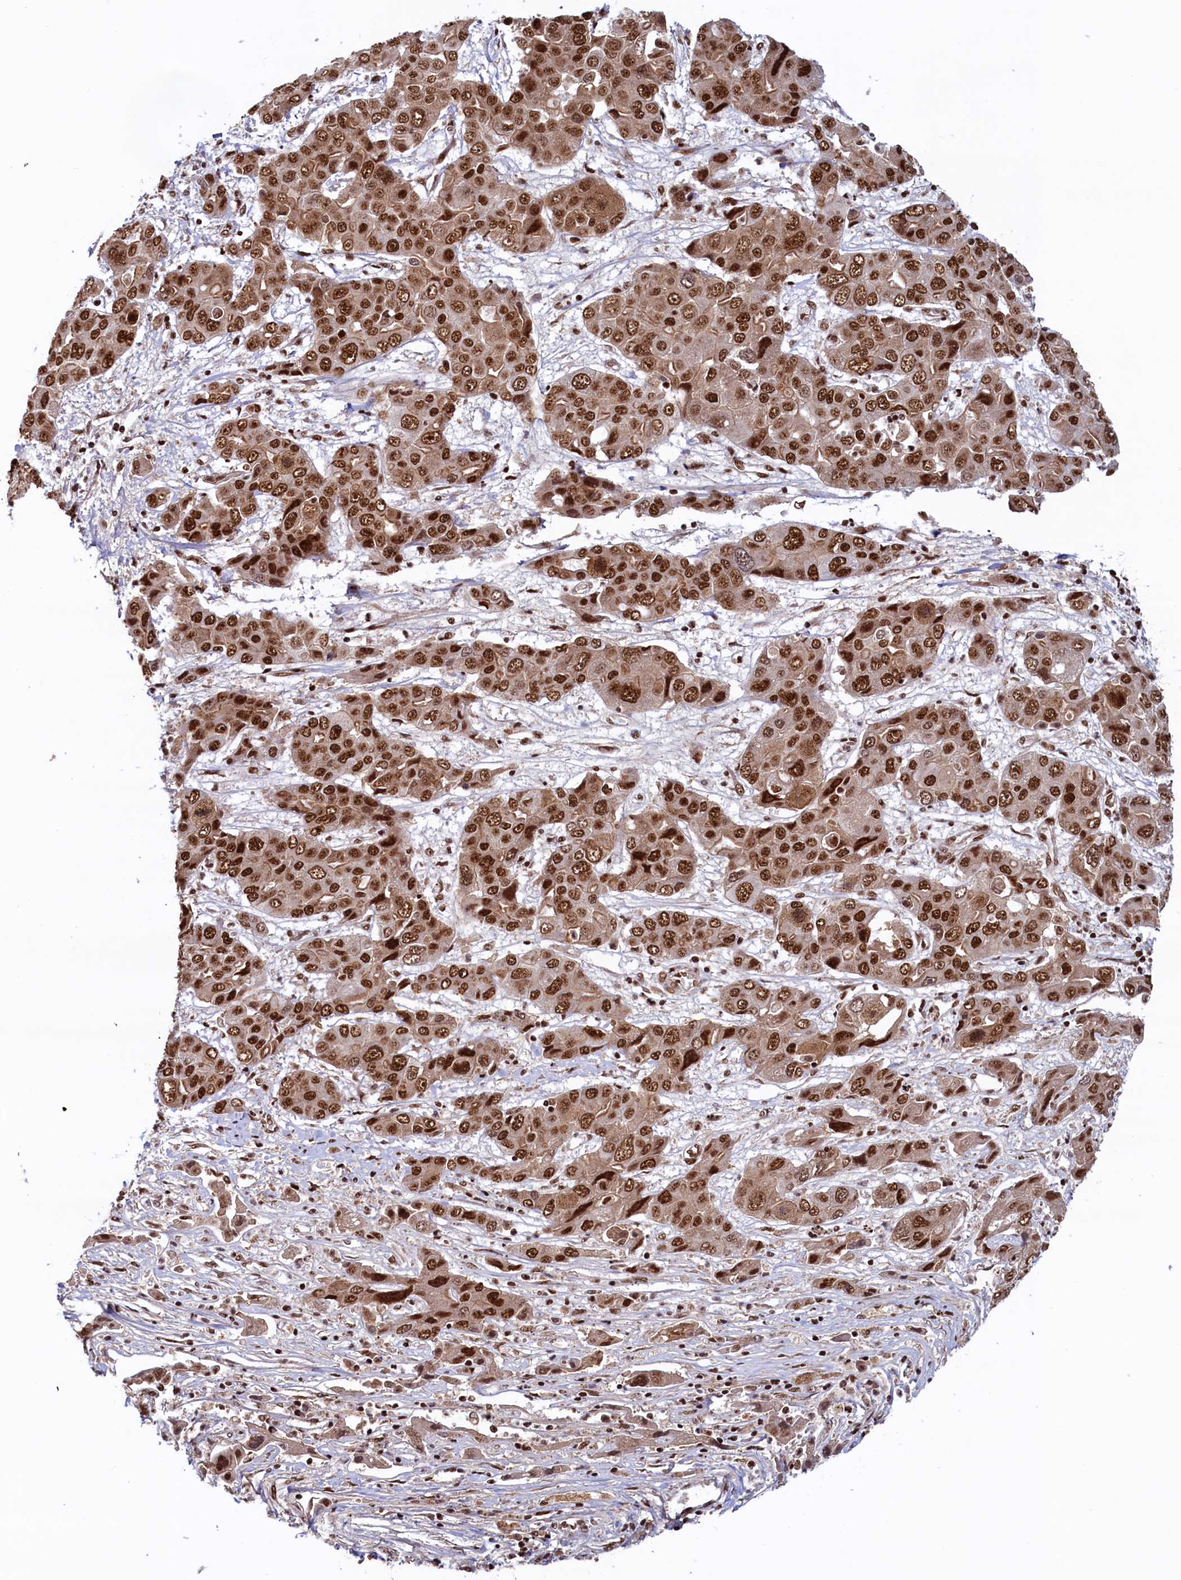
{"staining": {"intensity": "strong", "quantity": ">75%", "location": "cytoplasmic/membranous,nuclear"}, "tissue": "liver cancer", "cell_type": "Tumor cells", "image_type": "cancer", "snomed": [{"axis": "morphology", "description": "Cholangiocarcinoma"}, {"axis": "topography", "description": "Liver"}], "caption": "Protein expression by immunohistochemistry displays strong cytoplasmic/membranous and nuclear expression in about >75% of tumor cells in liver cancer. (DAB (3,3'-diaminobenzidine) IHC, brown staining for protein, blue staining for nuclei).", "gene": "ZC3H18", "patient": {"sex": "male", "age": 67}}